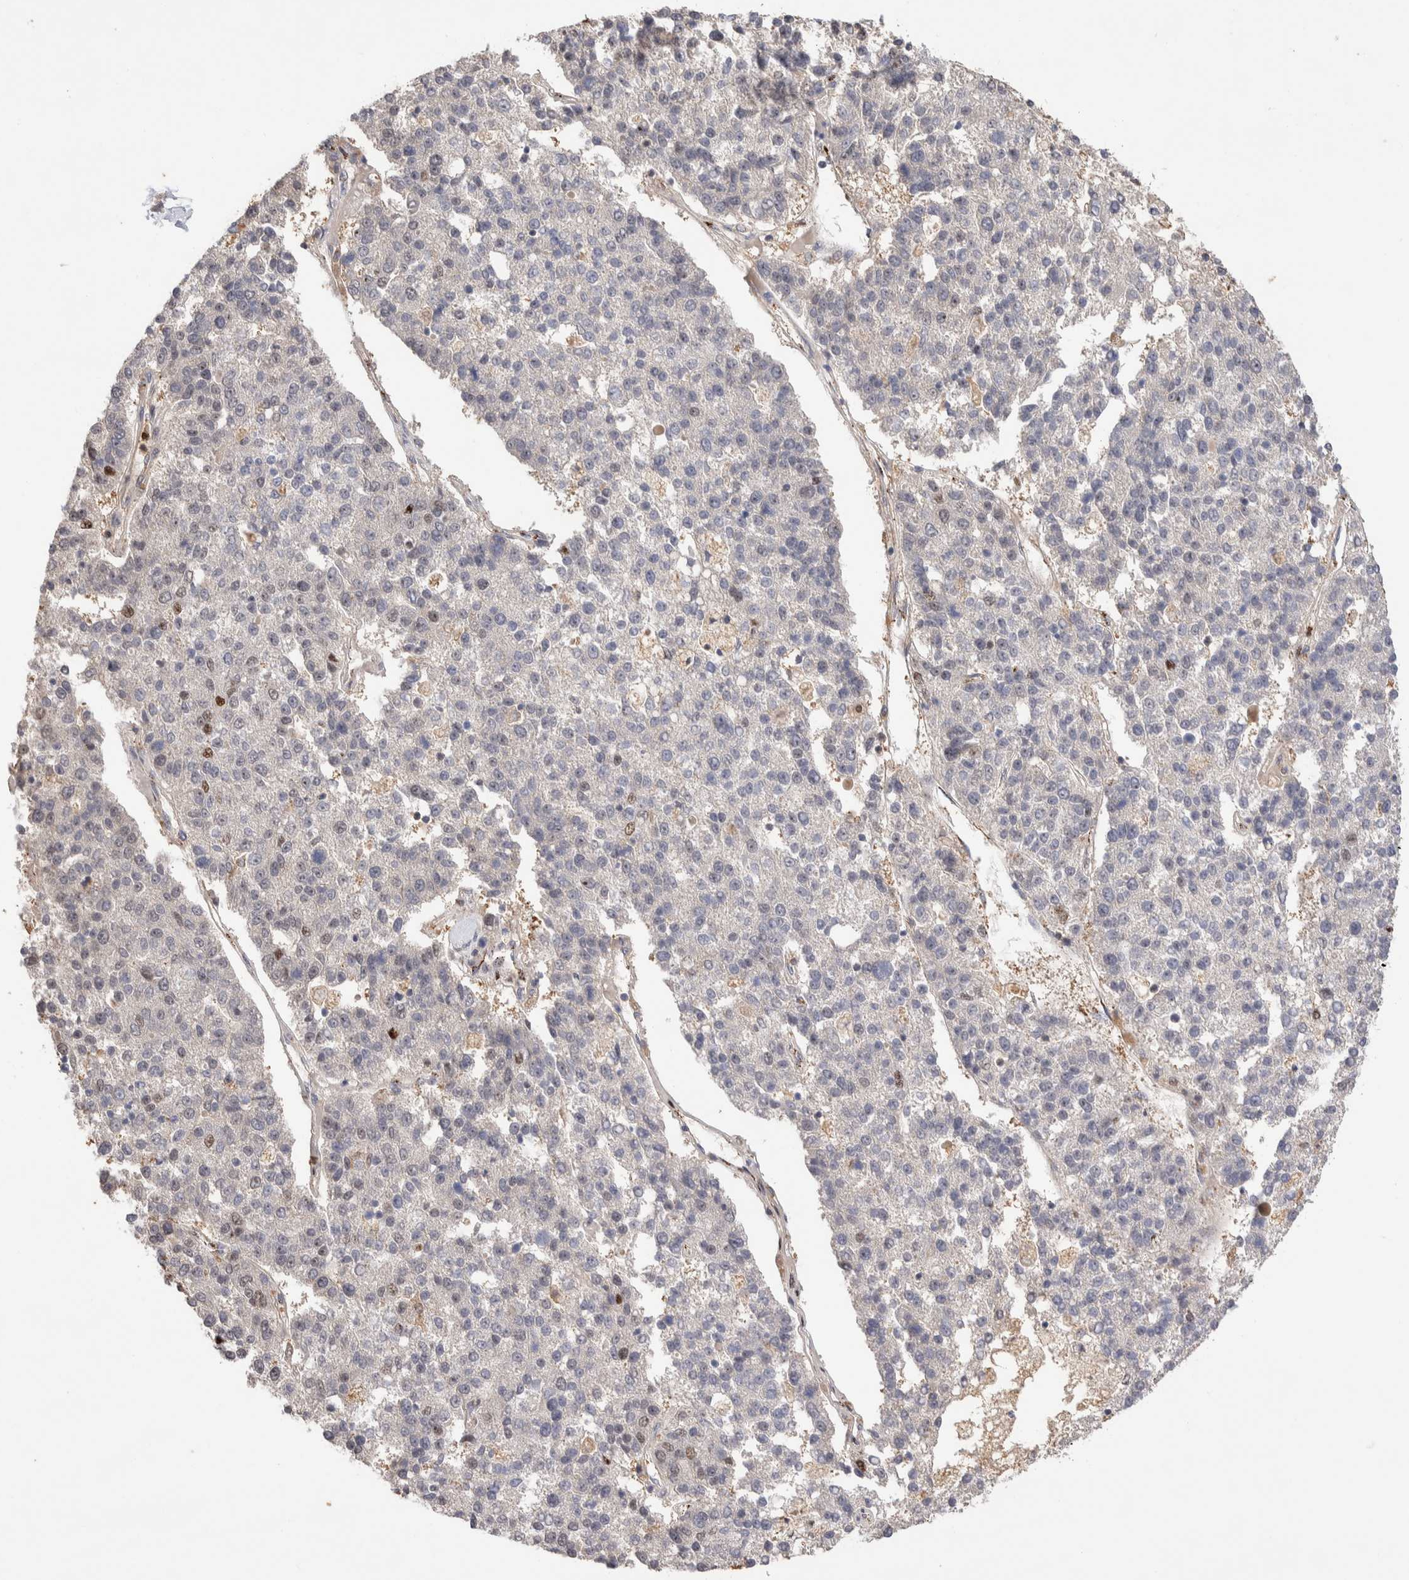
{"staining": {"intensity": "negative", "quantity": "none", "location": "none"}, "tissue": "pancreatic cancer", "cell_type": "Tumor cells", "image_type": "cancer", "snomed": [{"axis": "morphology", "description": "Adenocarcinoma, NOS"}, {"axis": "topography", "description": "Pancreas"}], "caption": "Immunohistochemical staining of pancreatic adenocarcinoma shows no significant staining in tumor cells. (Immunohistochemistry (ihc), brightfield microscopy, high magnification).", "gene": "NSMAF", "patient": {"sex": "female", "age": 61}}